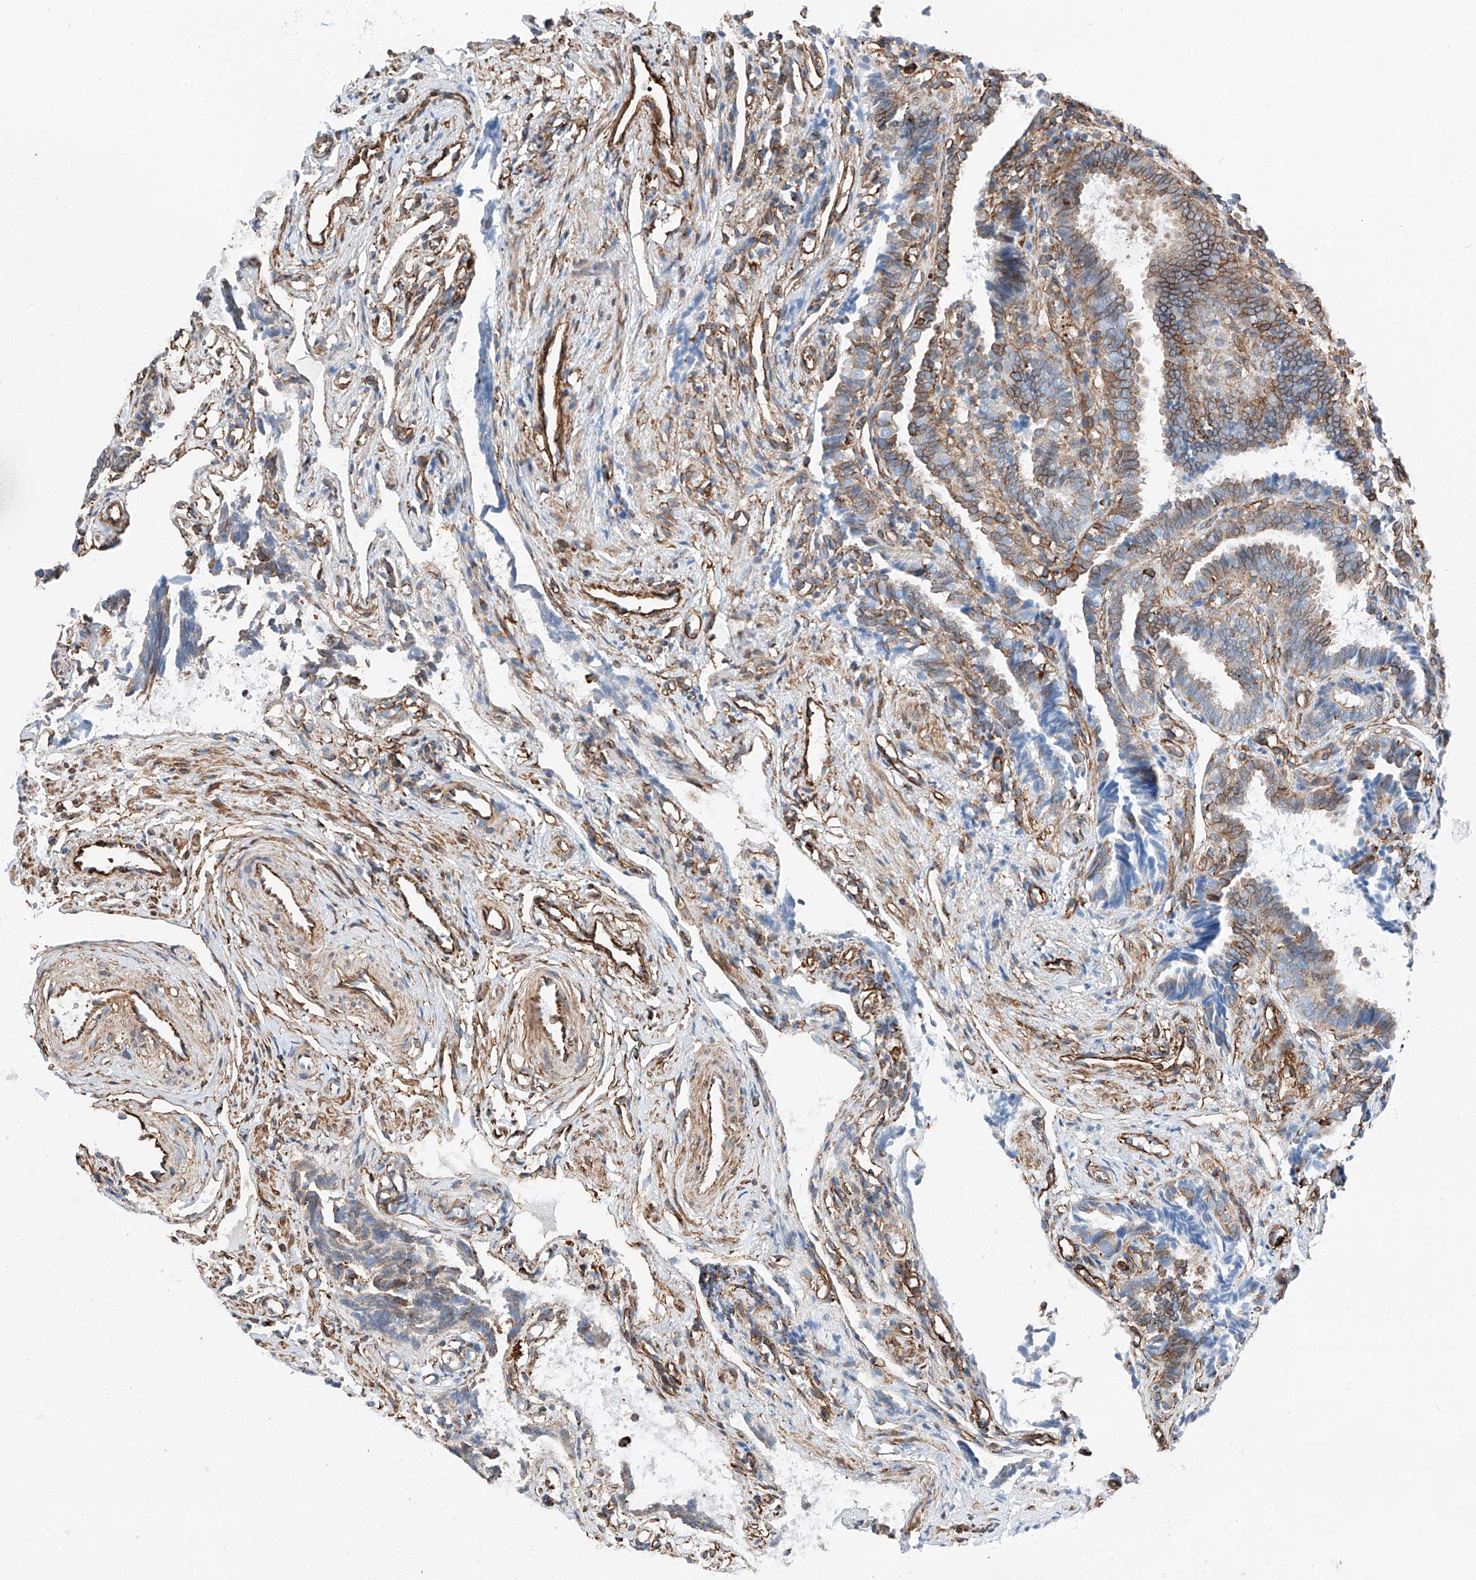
{"staining": {"intensity": "moderate", "quantity": "25%-75%", "location": "cytoplasmic/membranous"}, "tissue": "fallopian tube", "cell_type": "Glandular cells", "image_type": "normal", "snomed": [{"axis": "morphology", "description": "Normal tissue, NOS"}, {"axis": "topography", "description": "Fallopian tube"}], "caption": "DAB immunohistochemical staining of benign human fallopian tube demonstrates moderate cytoplasmic/membranous protein staining in approximately 25%-75% of glandular cells. (Stains: DAB (3,3'-diaminobenzidine) in brown, nuclei in blue, Microscopy: brightfield microscopy at high magnification).", "gene": "ZNF804A", "patient": {"sex": "female", "age": 39}}